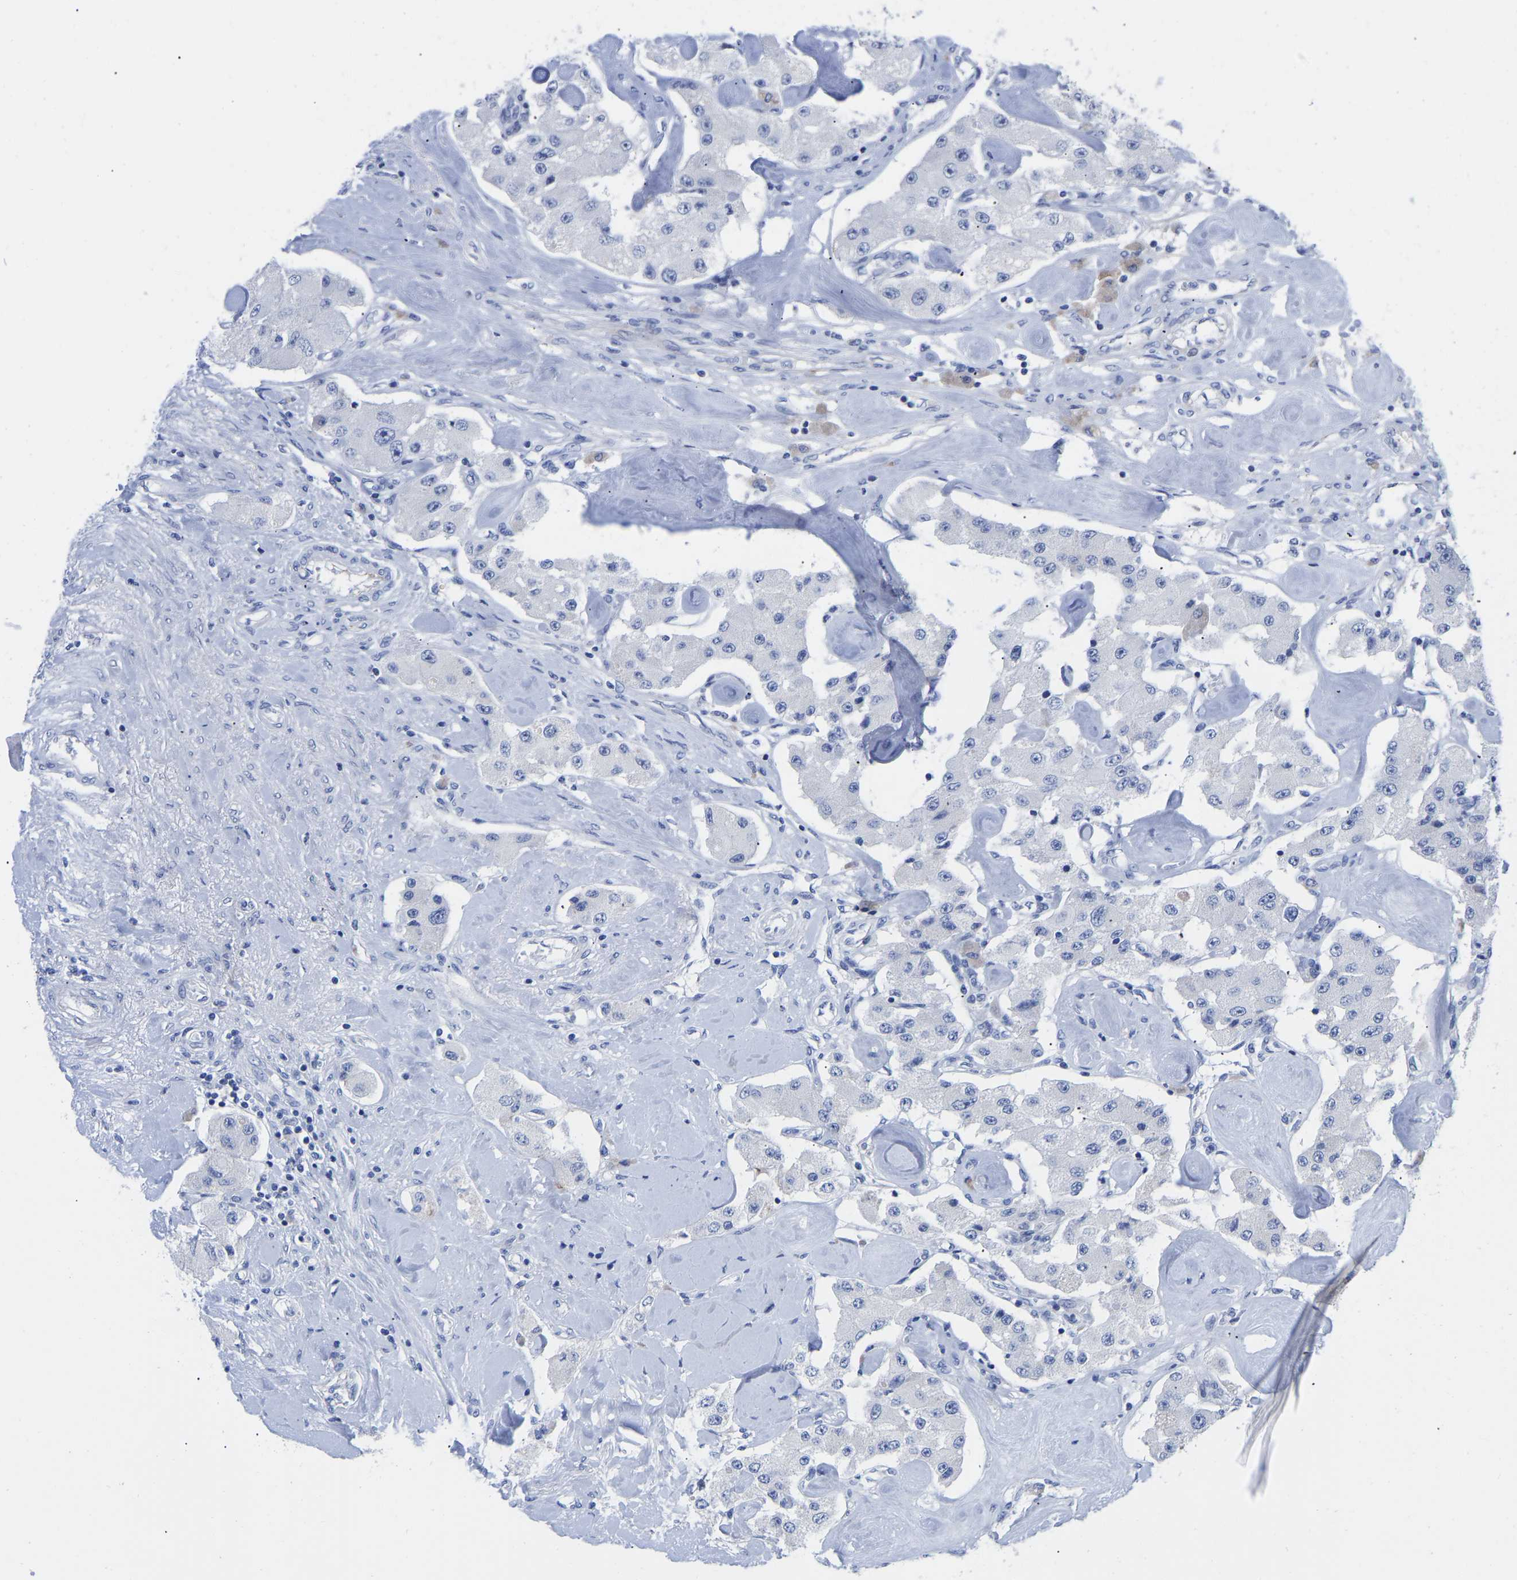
{"staining": {"intensity": "negative", "quantity": "none", "location": "none"}, "tissue": "carcinoid", "cell_type": "Tumor cells", "image_type": "cancer", "snomed": [{"axis": "morphology", "description": "Carcinoid, malignant, NOS"}, {"axis": "topography", "description": "Pancreas"}], "caption": "Protein analysis of malignant carcinoid exhibits no significant positivity in tumor cells.", "gene": "GPA33", "patient": {"sex": "male", "age": 41}}